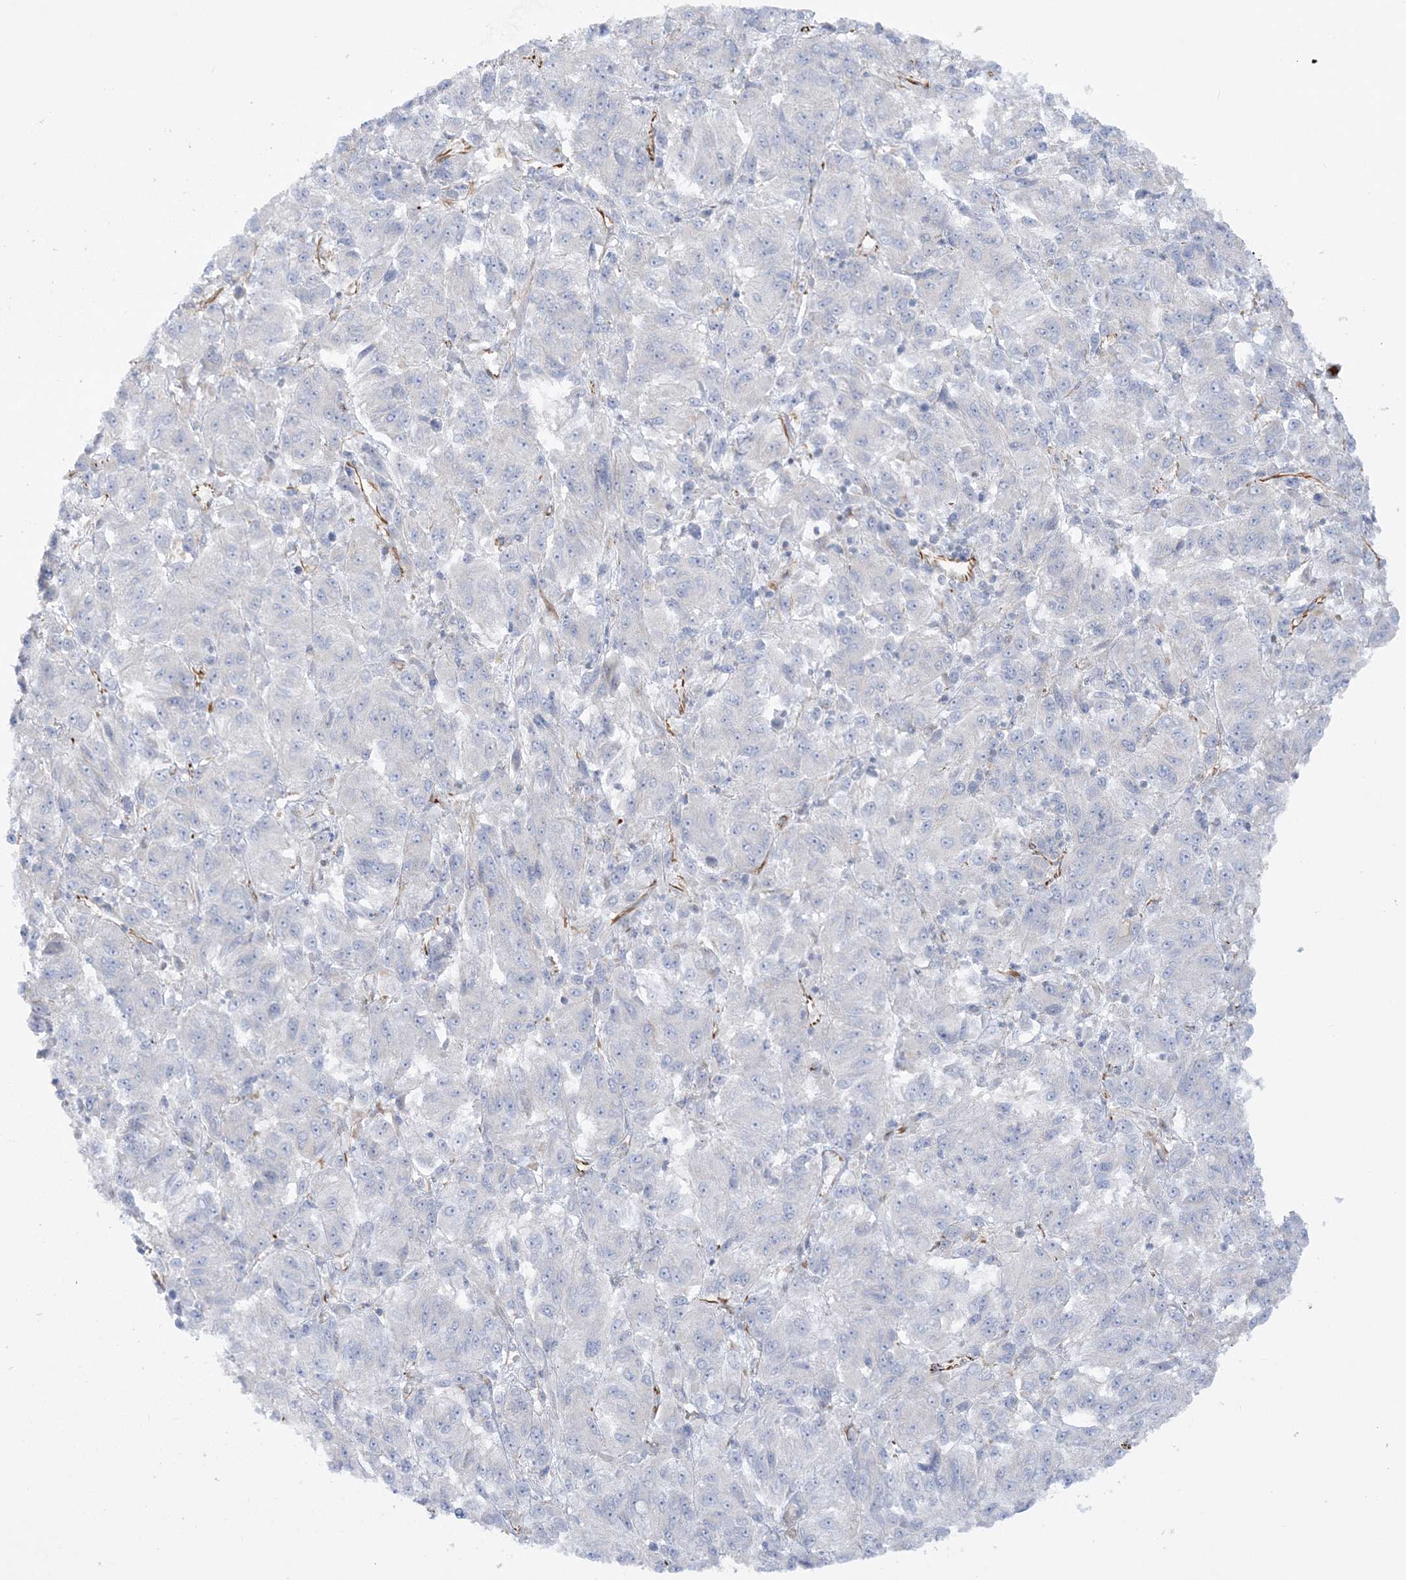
{"staining": {"intensity": "negative", "quantity": "none", "location": "none"}, "tissue": "melanoma", "cell_type": "Tumor cells", "image_type": "cancer", "snomed": [{"axis": "morphology", "description": "Malignant melanoma, Metastatic site"}, {"axis": "topography", "description": "Lung"}], "caption": "DAB (3,3'-diaminobenzidine) immunohistochemical staining of human melanoma displays no significant staining in tumor cells. (Brightfield microscopy of DAB IHC at high magnification).", "gene": "SCLT1", "patient": {"sex": "male", "age": 64}}